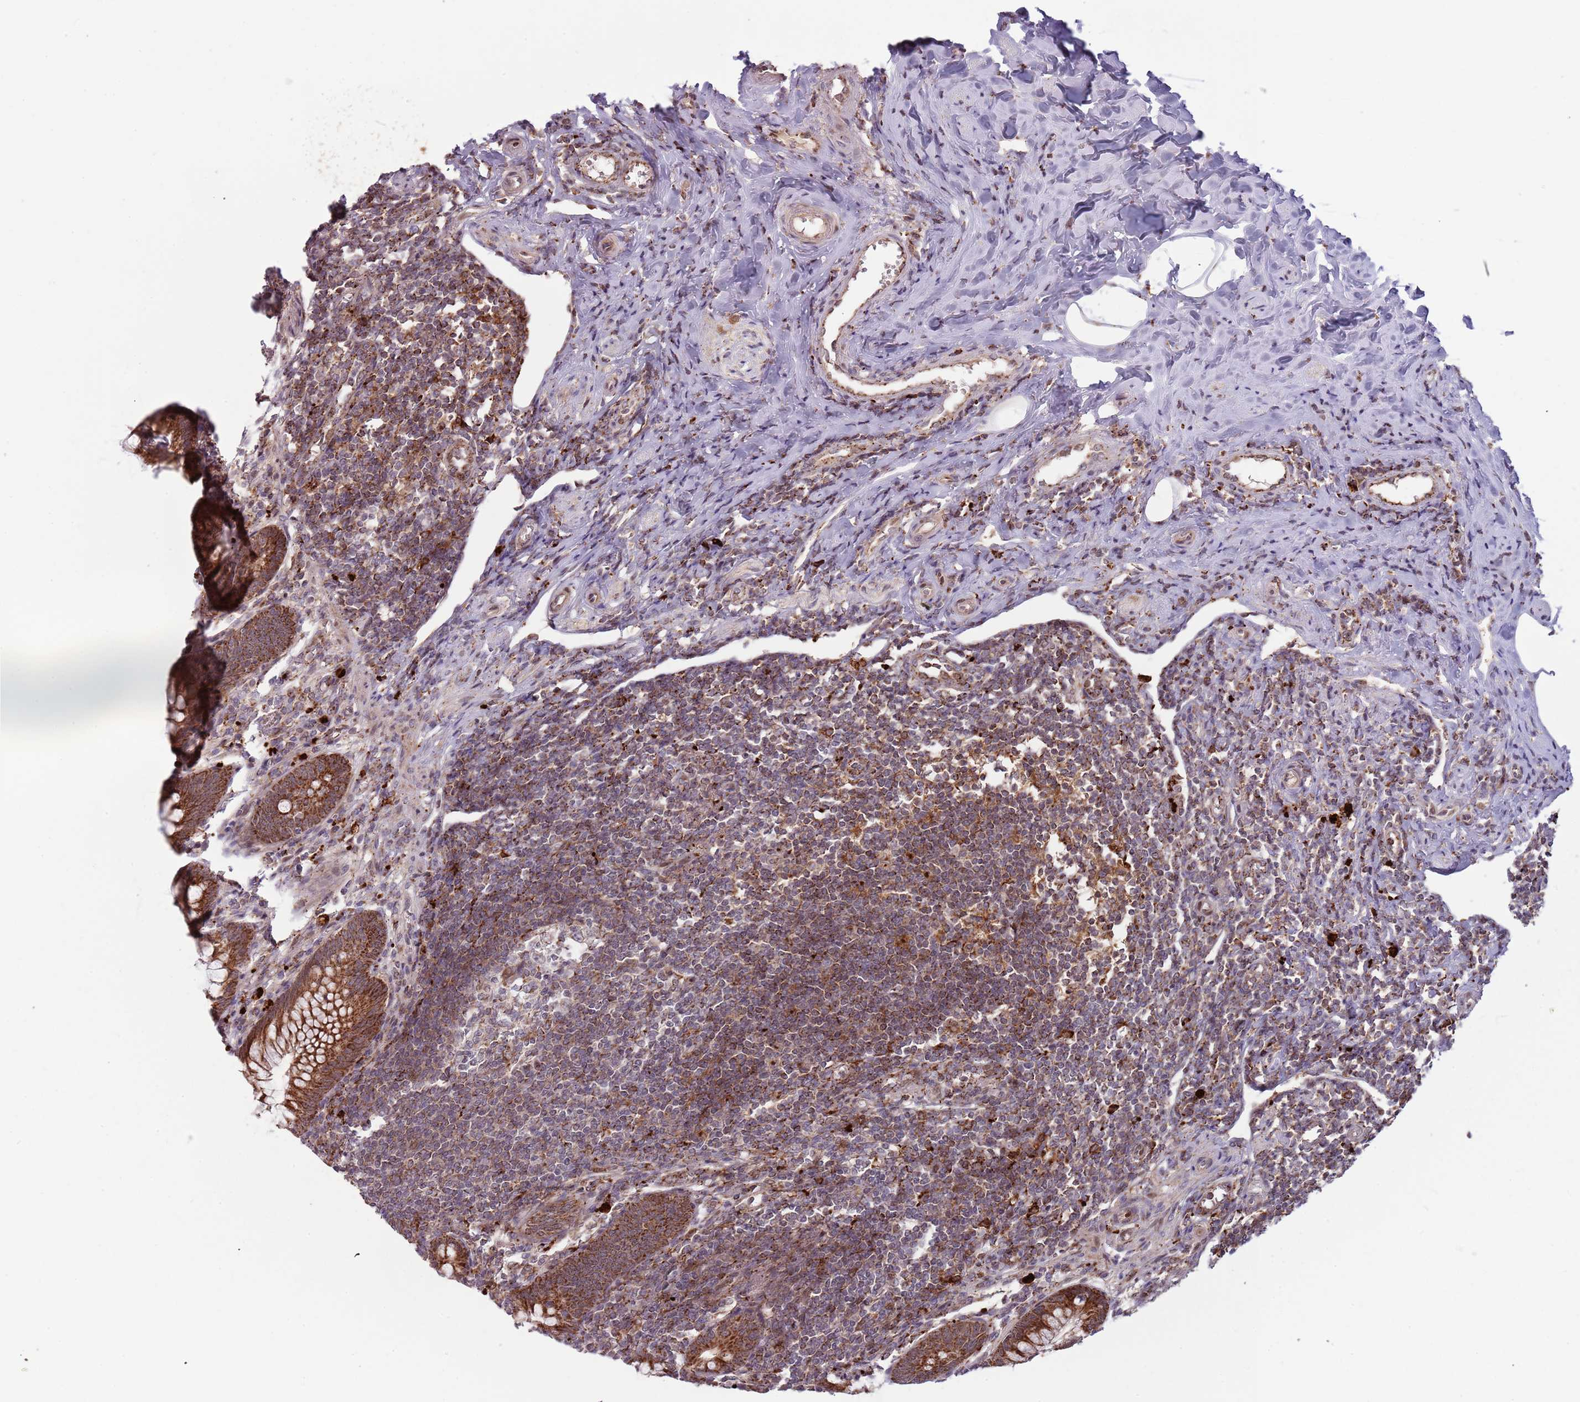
{"staining": {"intensity": "strong", "quantity": ">75%", "location": "cytoplasmic/membranous"}, "tissue": "appendix", "cell_type": "Glandular cells", "image_type": "normal", "snomed": [{"axis": "morphology", "description": "Normal tissue, NOS"}, {"axis": "topography", "description": "Appendix"}], "caption": "About >75% of glandular cells in benign human appendix reveal strong cytoplasmic/membranous protein staining as visualized by brown immunohistochemical staining.", "gene": "ULK3", "patient": {"sex": "female", "age": 33}}